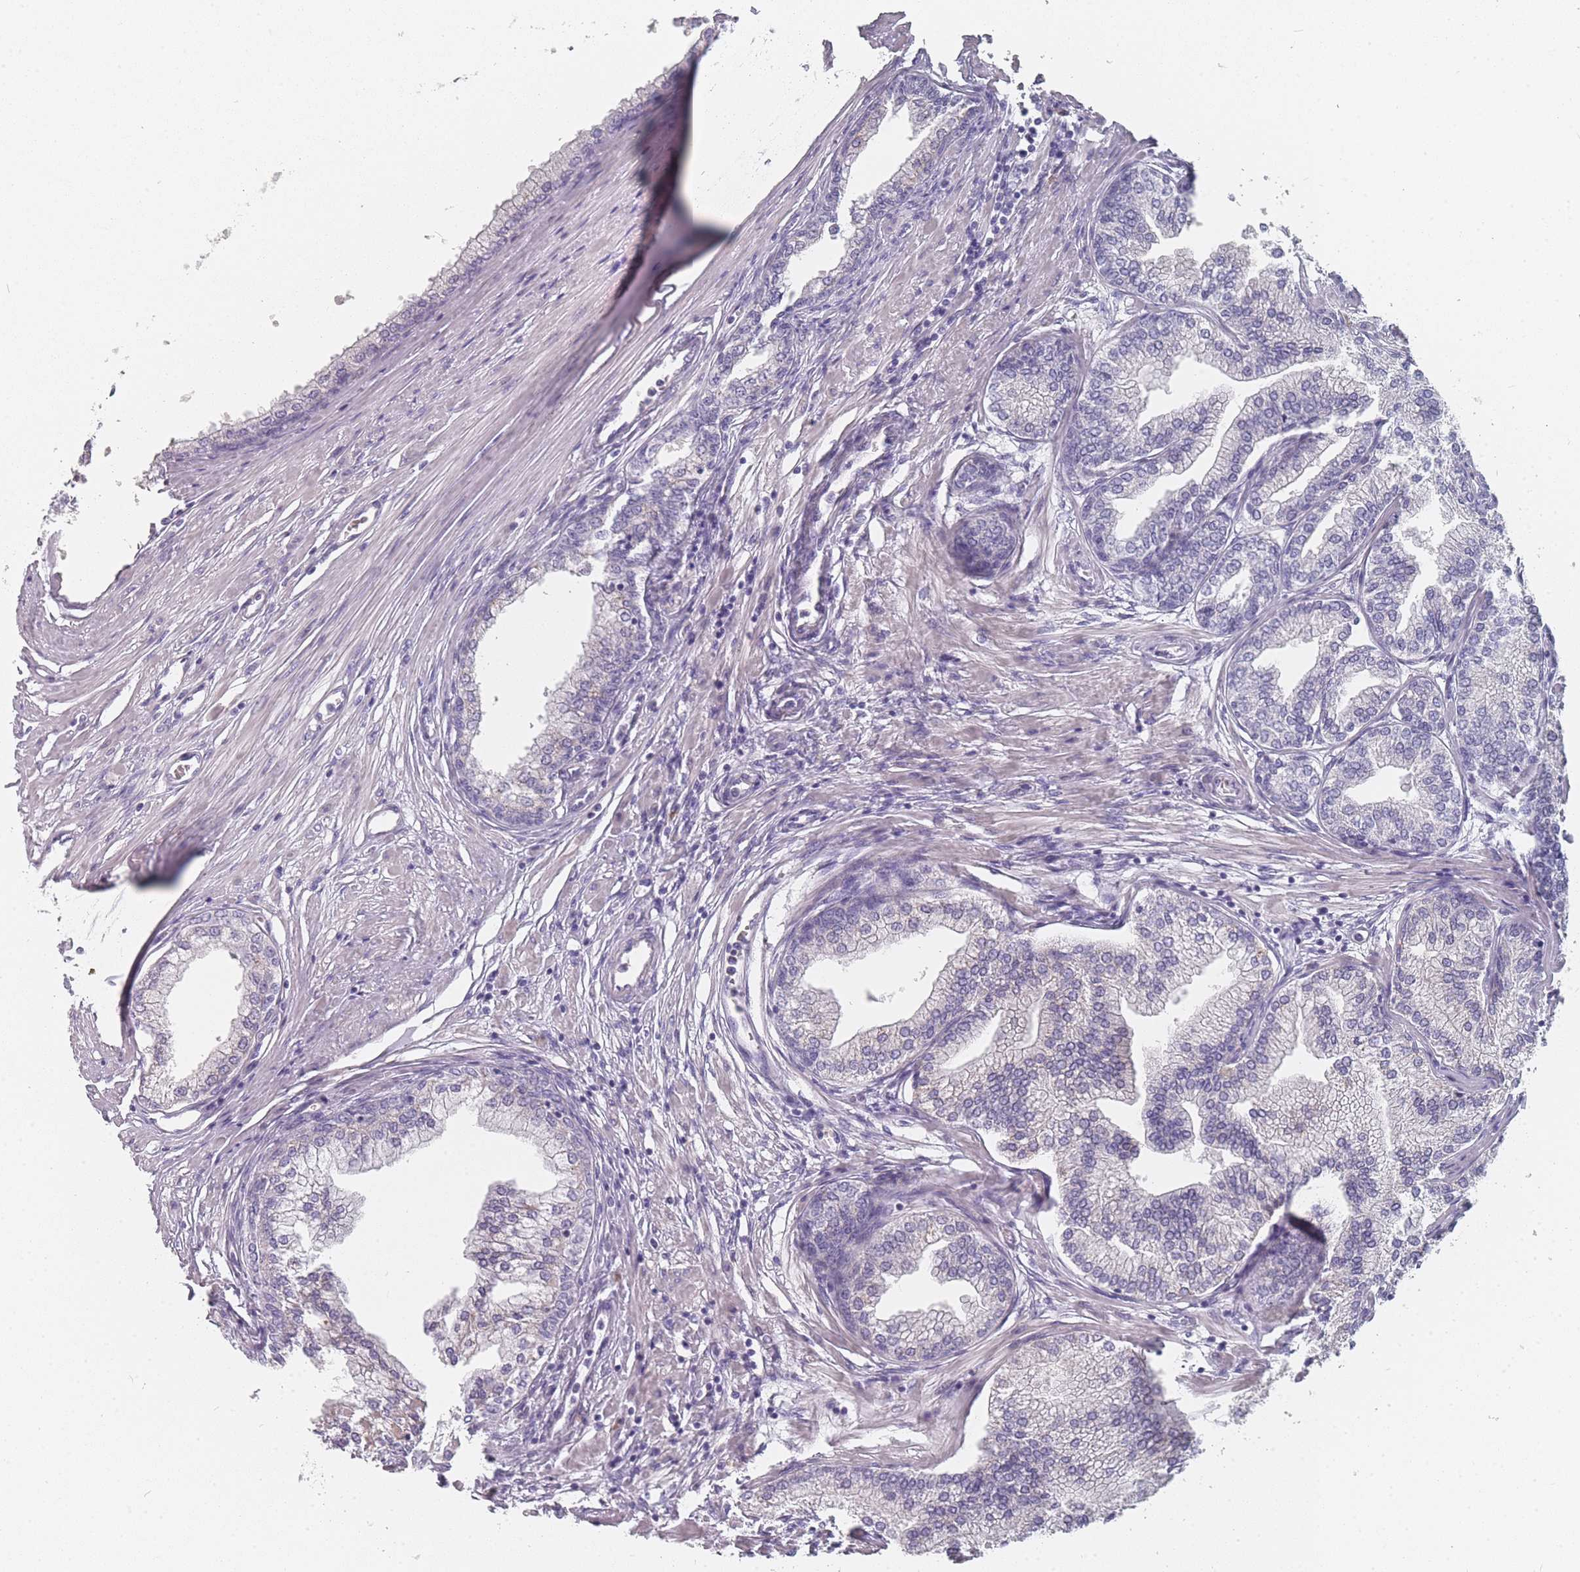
{"staining": {"intensity": "negative", "quantity": "none", "location": "none"}, "tissue": "prostate", "cell_type": "Glandular cells", "image_type": "normal", "snomed": [{"axis": "morphology", "description": "Normal tissue, NOS"}, {"axis": "morphology", "description": "Urothelial carcinoma, Low grade"}, {"axis": "topography", "description": "Urinary bladder"}, {"axis": "topography", "description": "Prostate"}], "caption": "An IHC micrograph of benign prostate is shown. There is no staining in glandular cells of prostate.", "gene": "SLC35E4", "patient": {"sex": "male", "age": 60}}